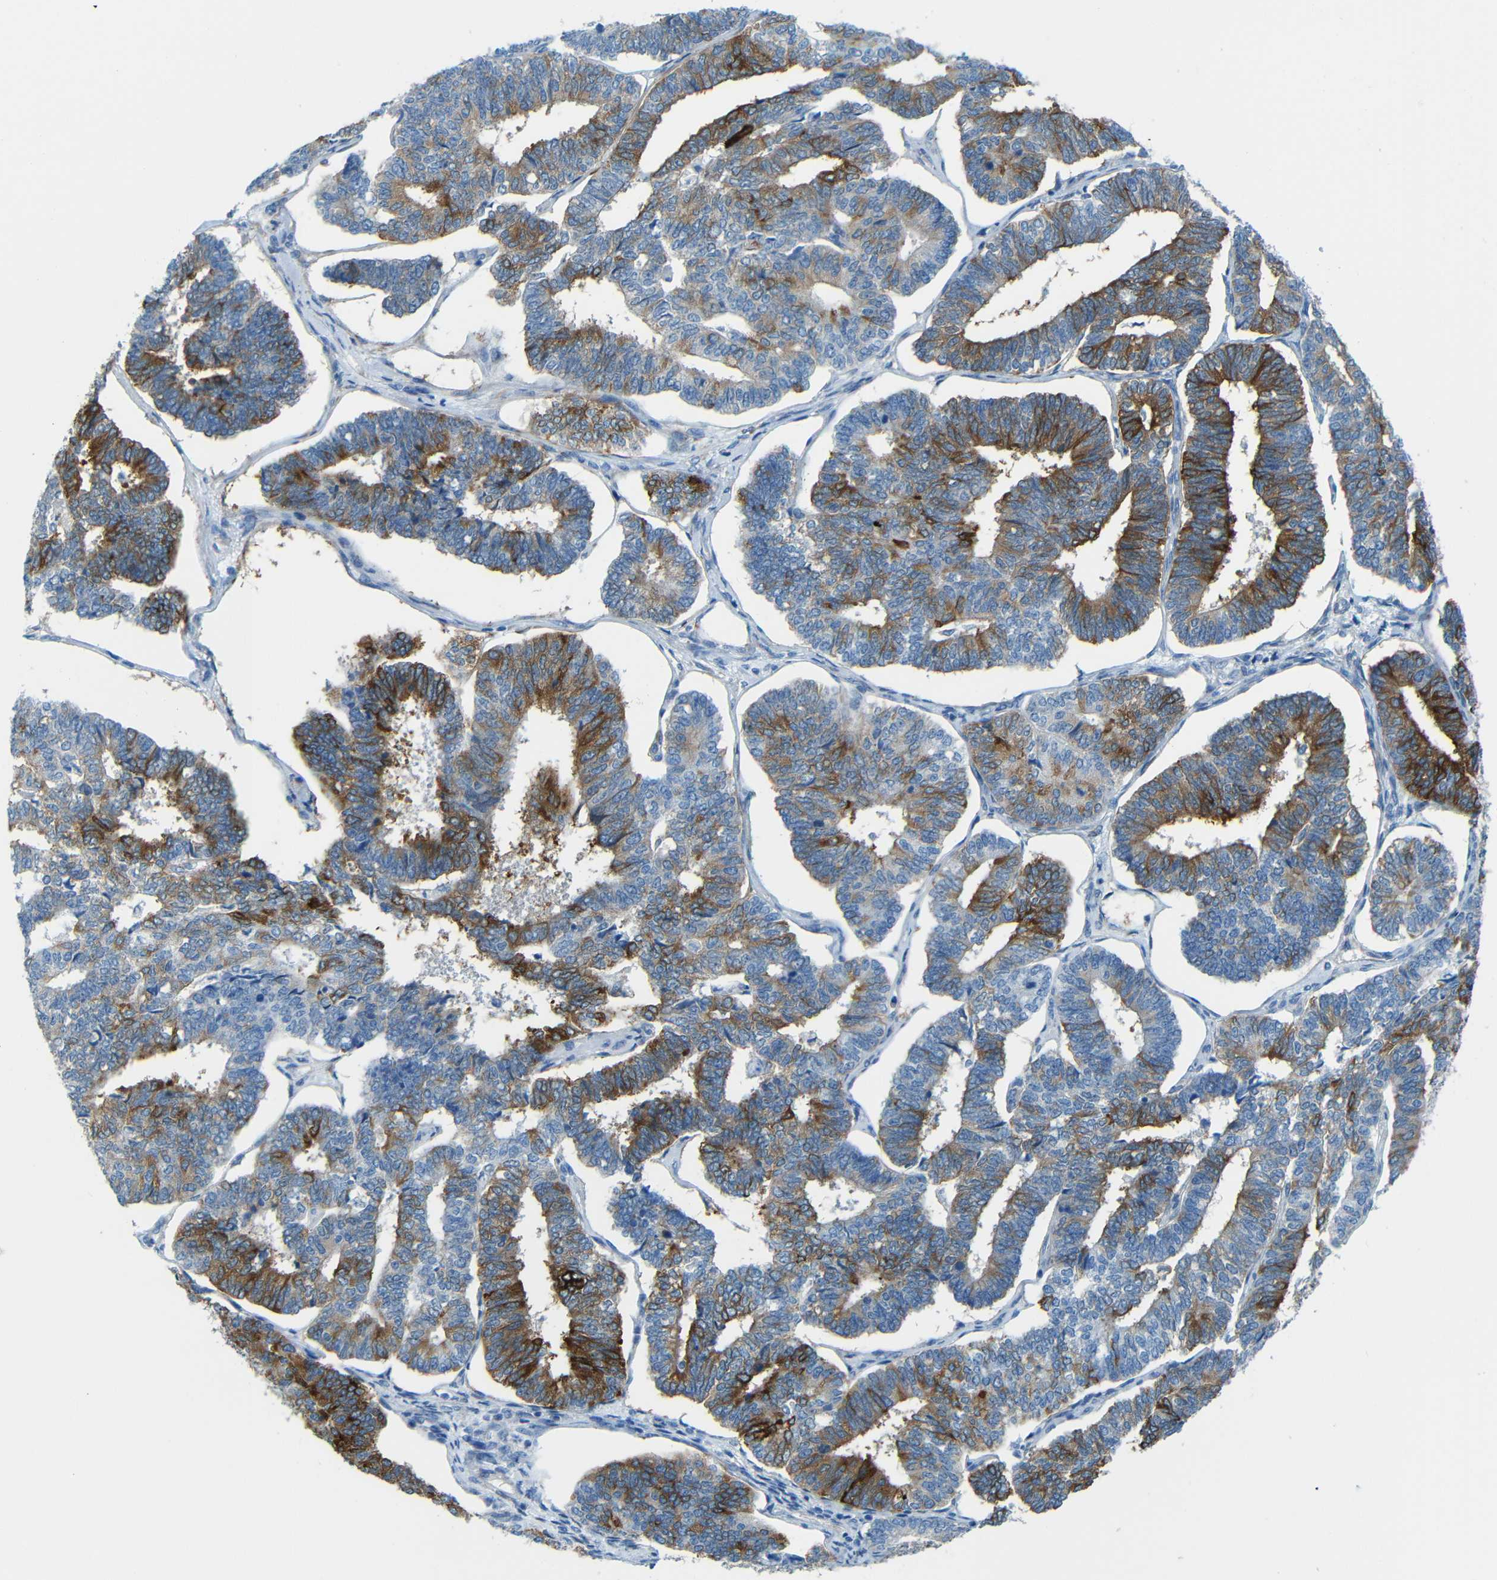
{"staining": {"intensity": "moderate", "quantity": "25%-75%", "location": "cytoplasmic/membranous"}, "tissue": "endometrial cancer", "cell_type": "Tumor cells", "image_type": "cancer", "snomed": [{"axis": "morphology", "description": "Adenocarcinoma, NOS"}, {"axis": "topography", "description": "Endometrium"}], "caption": "A high-resolution image shows immunohistochemistry (IHC) staining of endometrial adenocarcinoma, which reveals moderate cytoplasmic/membranous positivity in approximately 25%-75% of tumor cells. The staining was performed using DAB (3,3'-diaminobenzidine) to visualize the protein expression in brown, while the nuclei were stained in blue with hematoxylin (Magnification: 20x).", "gene": "MAP2", "patient": {"sex": "female", "age": 70}}